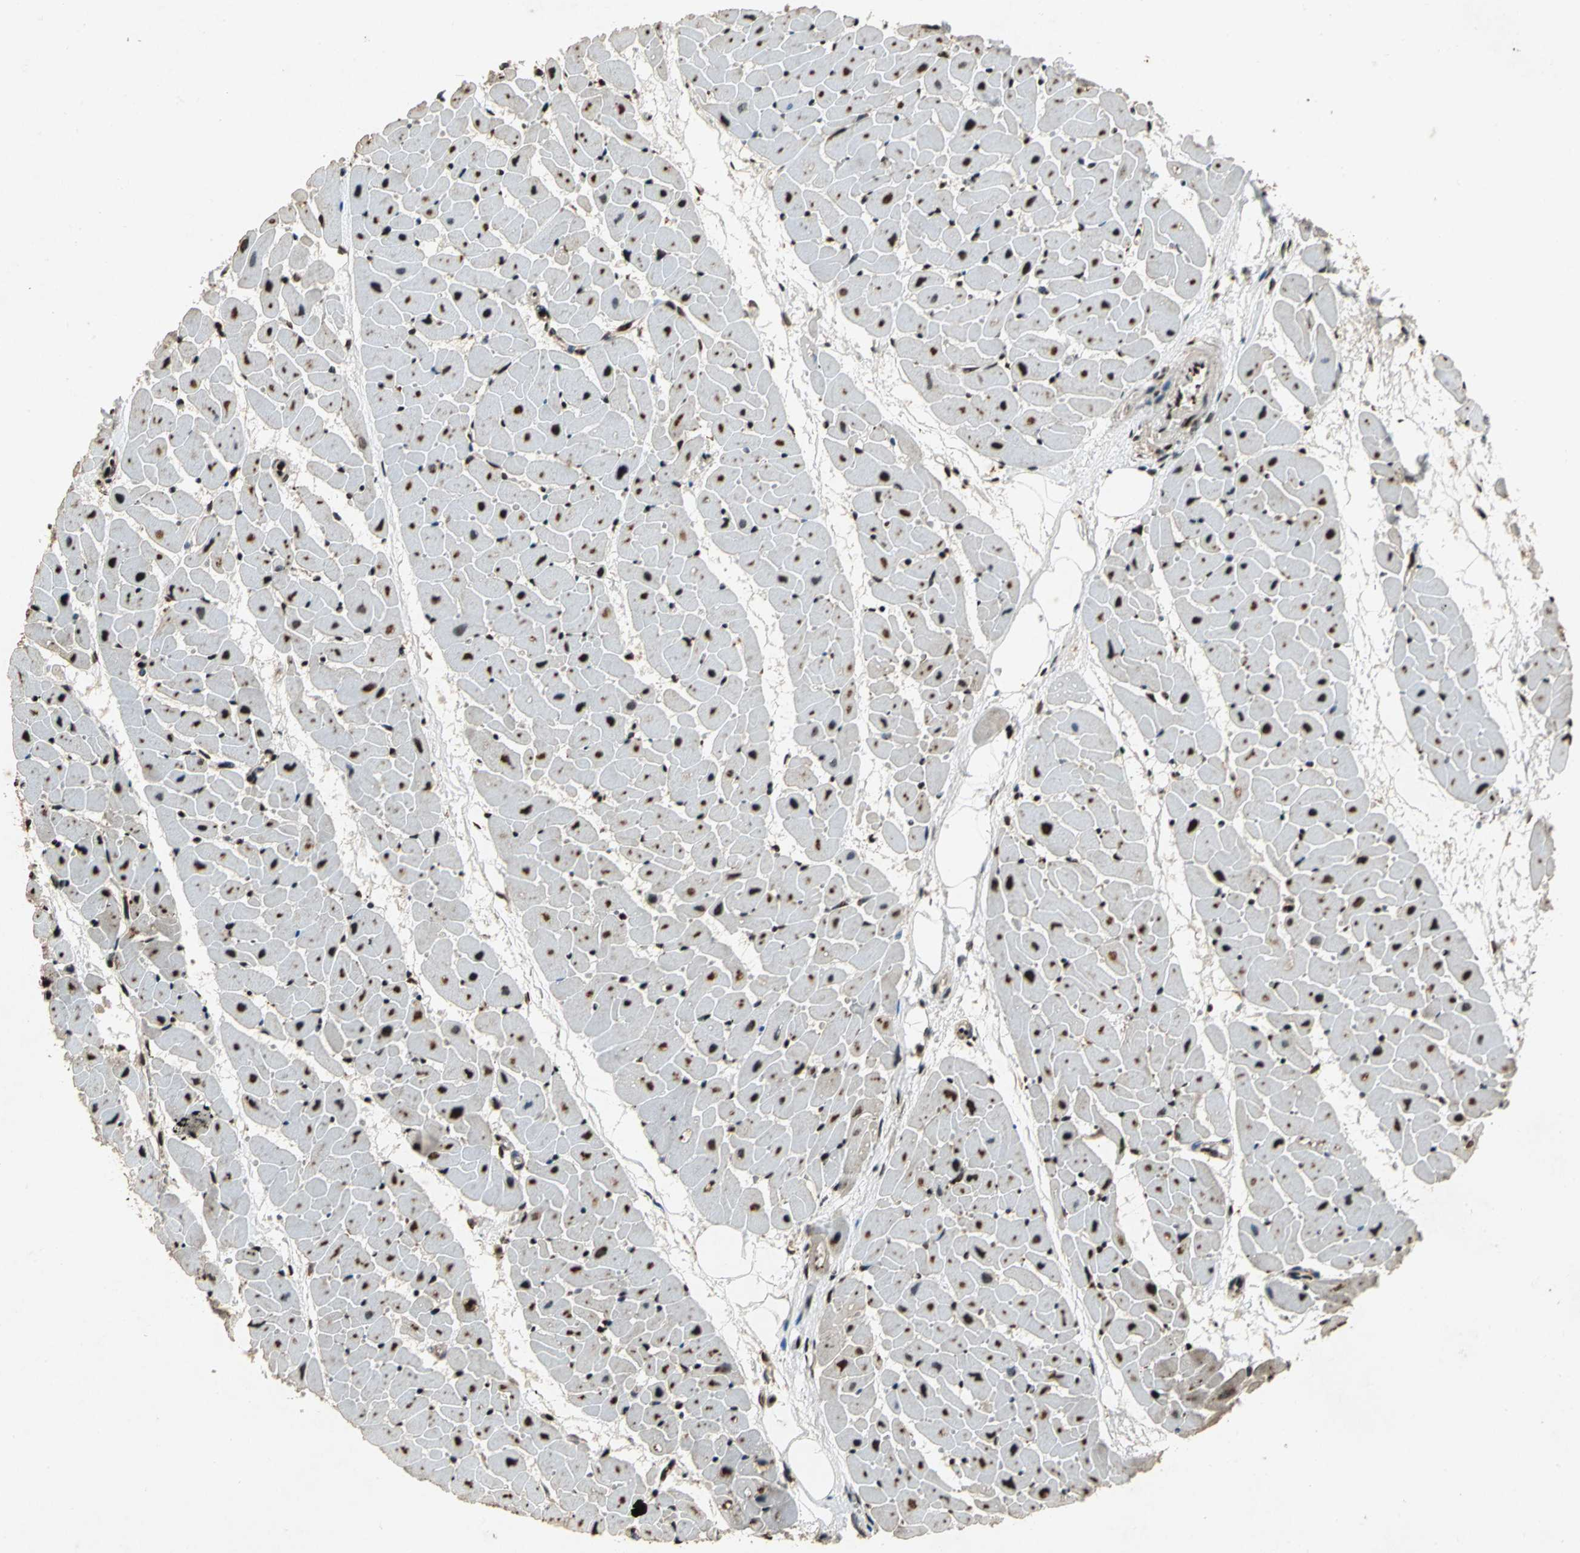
{"staining": {"intensity": "strong", "quantity": ">75%", "location": "nuclear"}, "tissue": "heart muscle", "cell_type": "Cardiomyocytes", "image_type": "normal", "snomed": [{"axis": "morphology", "description": "Normal tissue, NOS"}, {"axis": "topography", "description": "Heart"}], "caption": "Immunohistochemistry (DAB (3,3'-diaminobenzidine)) staining of normal human heart muscle shows strong nuclear protein staining in about >75% of cardiomyocytes. Ihc stains the protein in brown and the nuclei are stained blue.", "gene": "MTA2", "patient": {"sex": "female", "age": 19}}